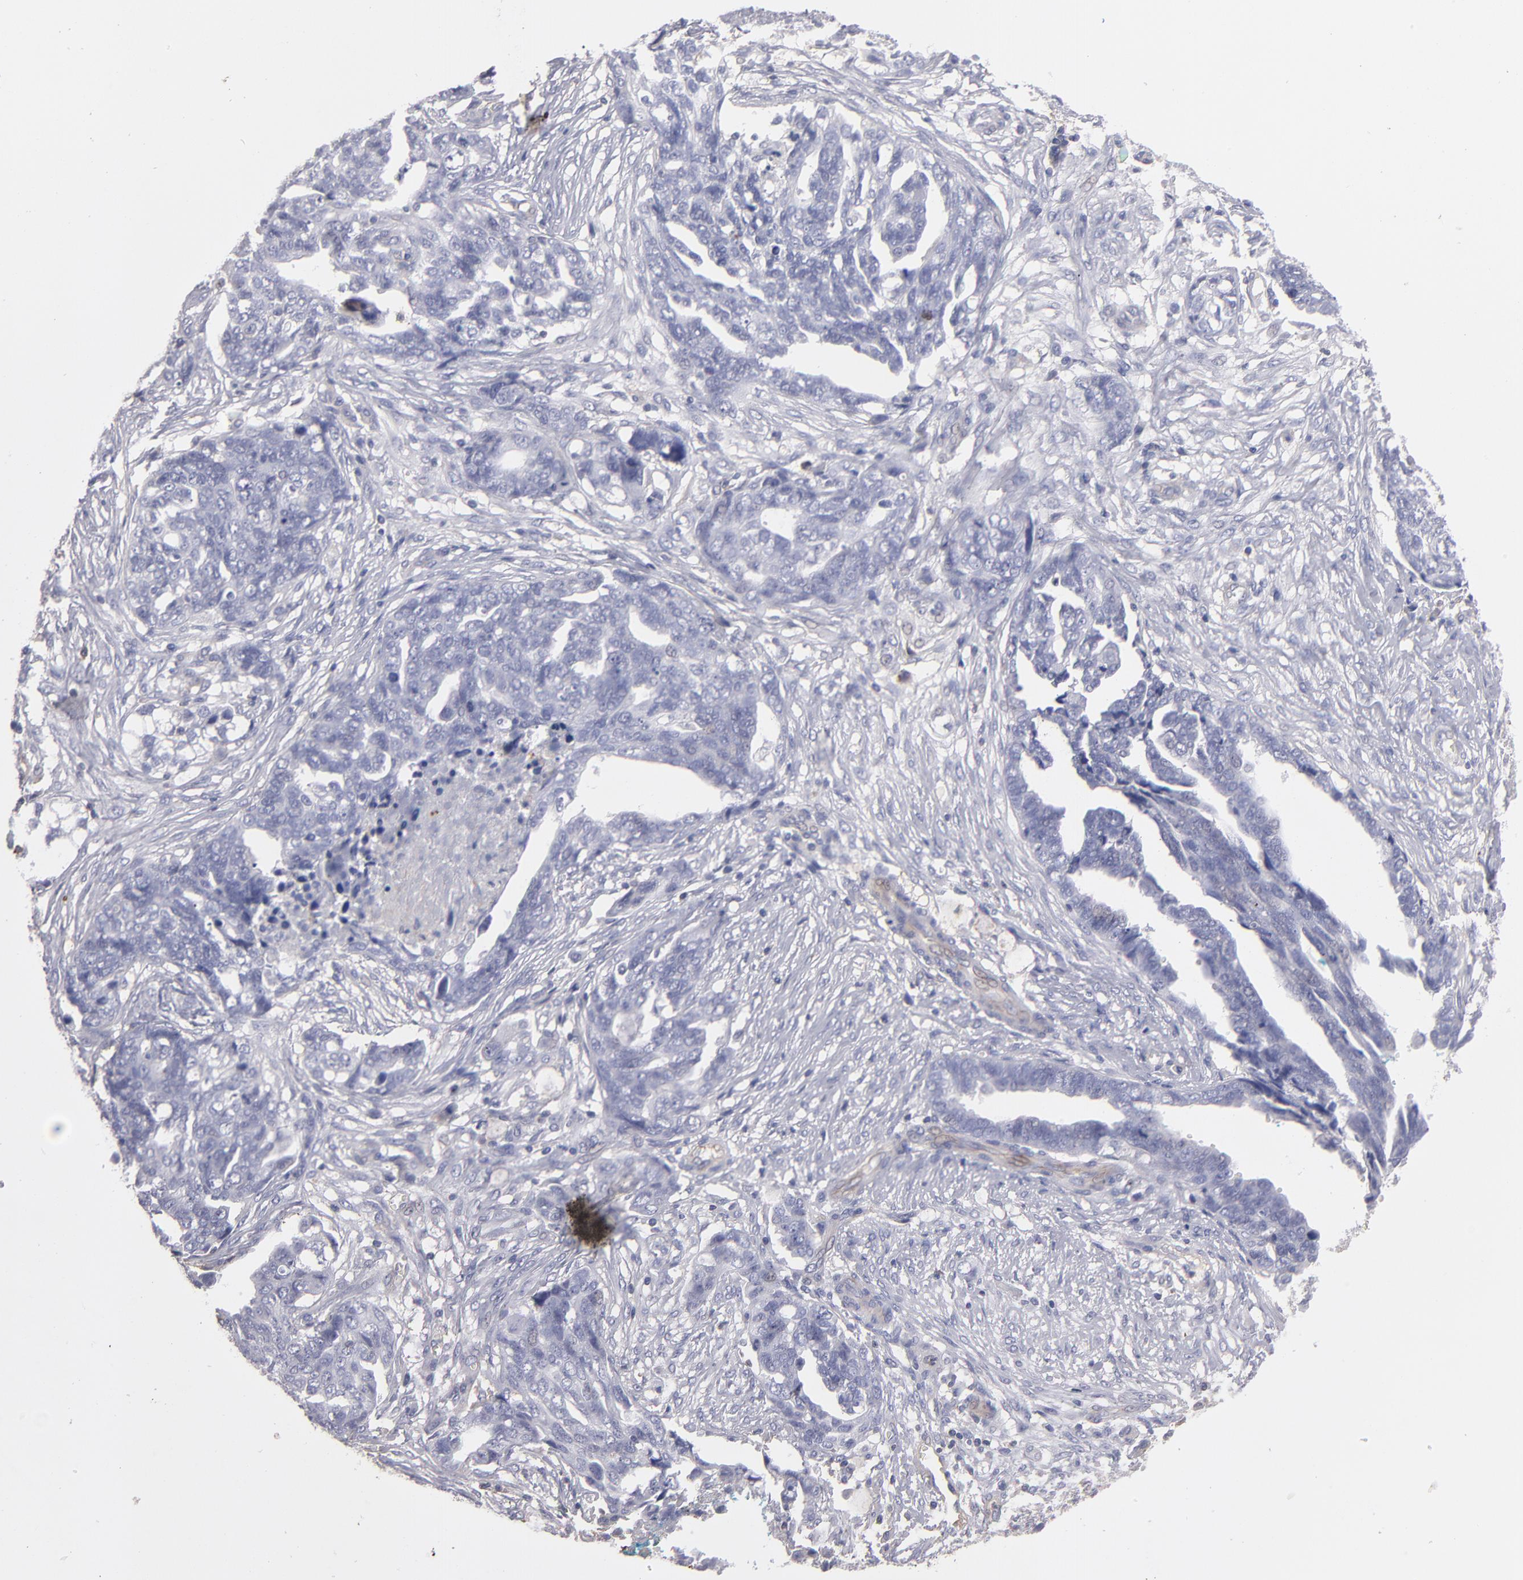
{"staining": {"intensity": "negative", "quantity": "none", "location": "none"}, "tissue": "ovarian cancer", "cell_type": "Tumor cells", "image_type": "cancer", "snomed": [{"axis": "morphology", "description": "Normal tissue, NOS"}, {"axis": "morphology", "description": "Cystadenocarcinoma, serous, NOS"}, {"axis": "topography", "description": "Fallopian tube"}, {"axis": "topography", "description": "Ovary"}], "caption": "Ovarian serous cystadenocarcinoma was stained to show a protein in brown. There is no significant expression in tumor cells.", "gene": "ABCB1", "patient": {"sex": "female", "age": 56}}